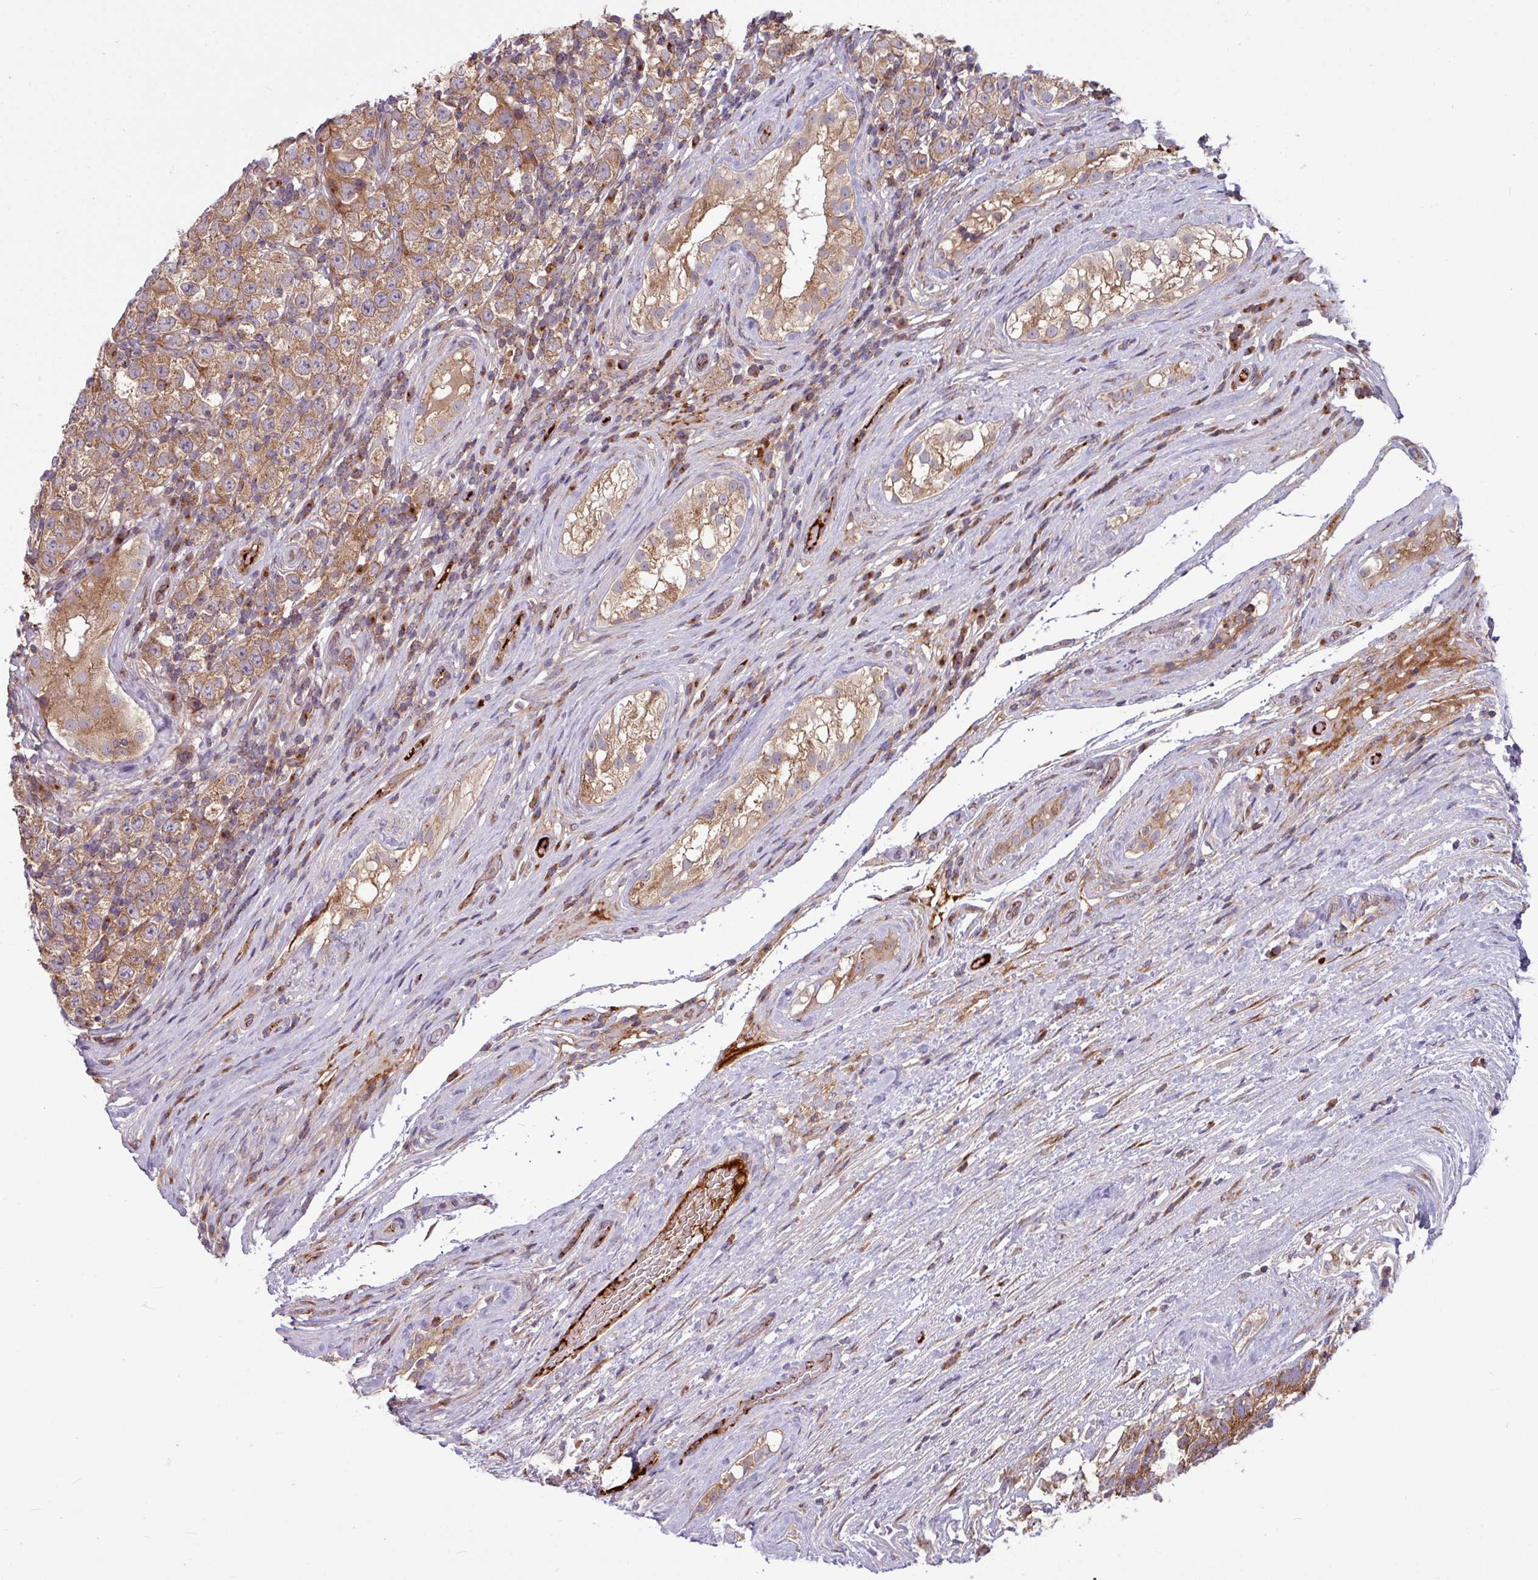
{"staining": {"intensity": "moderate", "quantity": ">75%", "location": "cytoplasmic/membranous"}, "tissue": "testis cancer", "cell_type": "Tumor cells", "image_type": "cancer", "snomed": [{"axis": "morphology", "description": "Seminoma, NOS"}, {"axis": "morphology", "description": "Carcinoma, Embryonal, NOS"}, {"axis": "topography", "description": "Testis"}], "caption": "Immunohistochemical staining of seminoma (testis) demonstrates moderate cytoplasmic/membranous protein positivity in approximately >75% of tumor cells. (DAB (3,3'-diaminobenzidine) = brown stain, brightfield microscopy at high magnification).", "gene": "LSM12", "patient": {"sex": "male", "age": 41}}